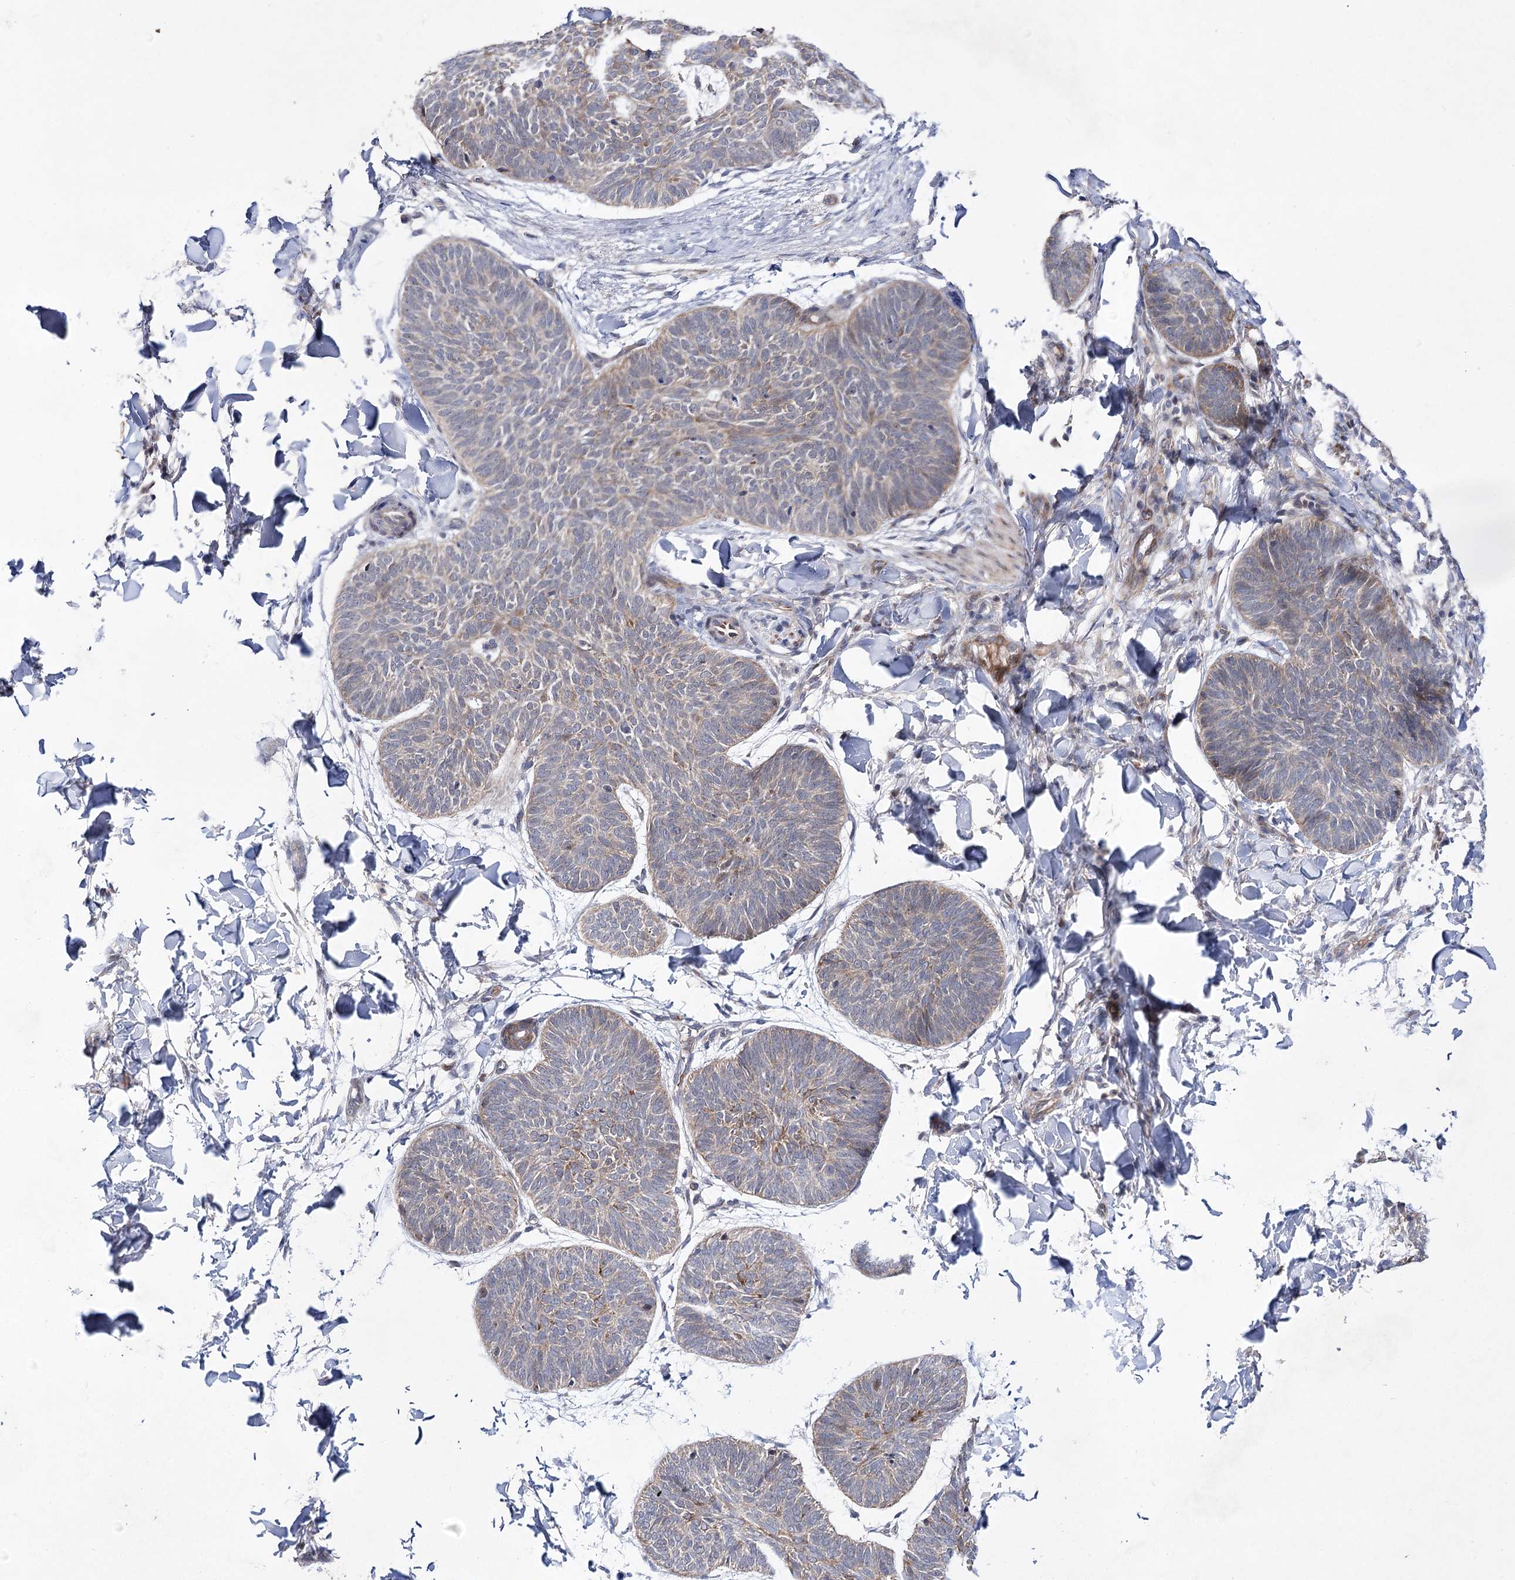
{"staining": {"intensity": "weak", "quantity": "25%-75%", "location": "cytoplasmic/membranous"}, "tissue": "skin cancer", "cell_type": "Tumor cells", "image_type": "cancer", "snomed": [{"axis": "morphology", "description": "Normal tissue, NOS"}, {"axis": "morphology", "description": "Basal cell carcinoma"}, {"axis": "topography", "description": "Skin"}], "caption": "Tumor cells exhibit low levels of weak cytoplasmic/membranous expression in about 25%-75% of cells in human basal cell carcinoma (skin).", "gene": "ARHGAP32", "patient": {"sex": "male", "age": 50}}